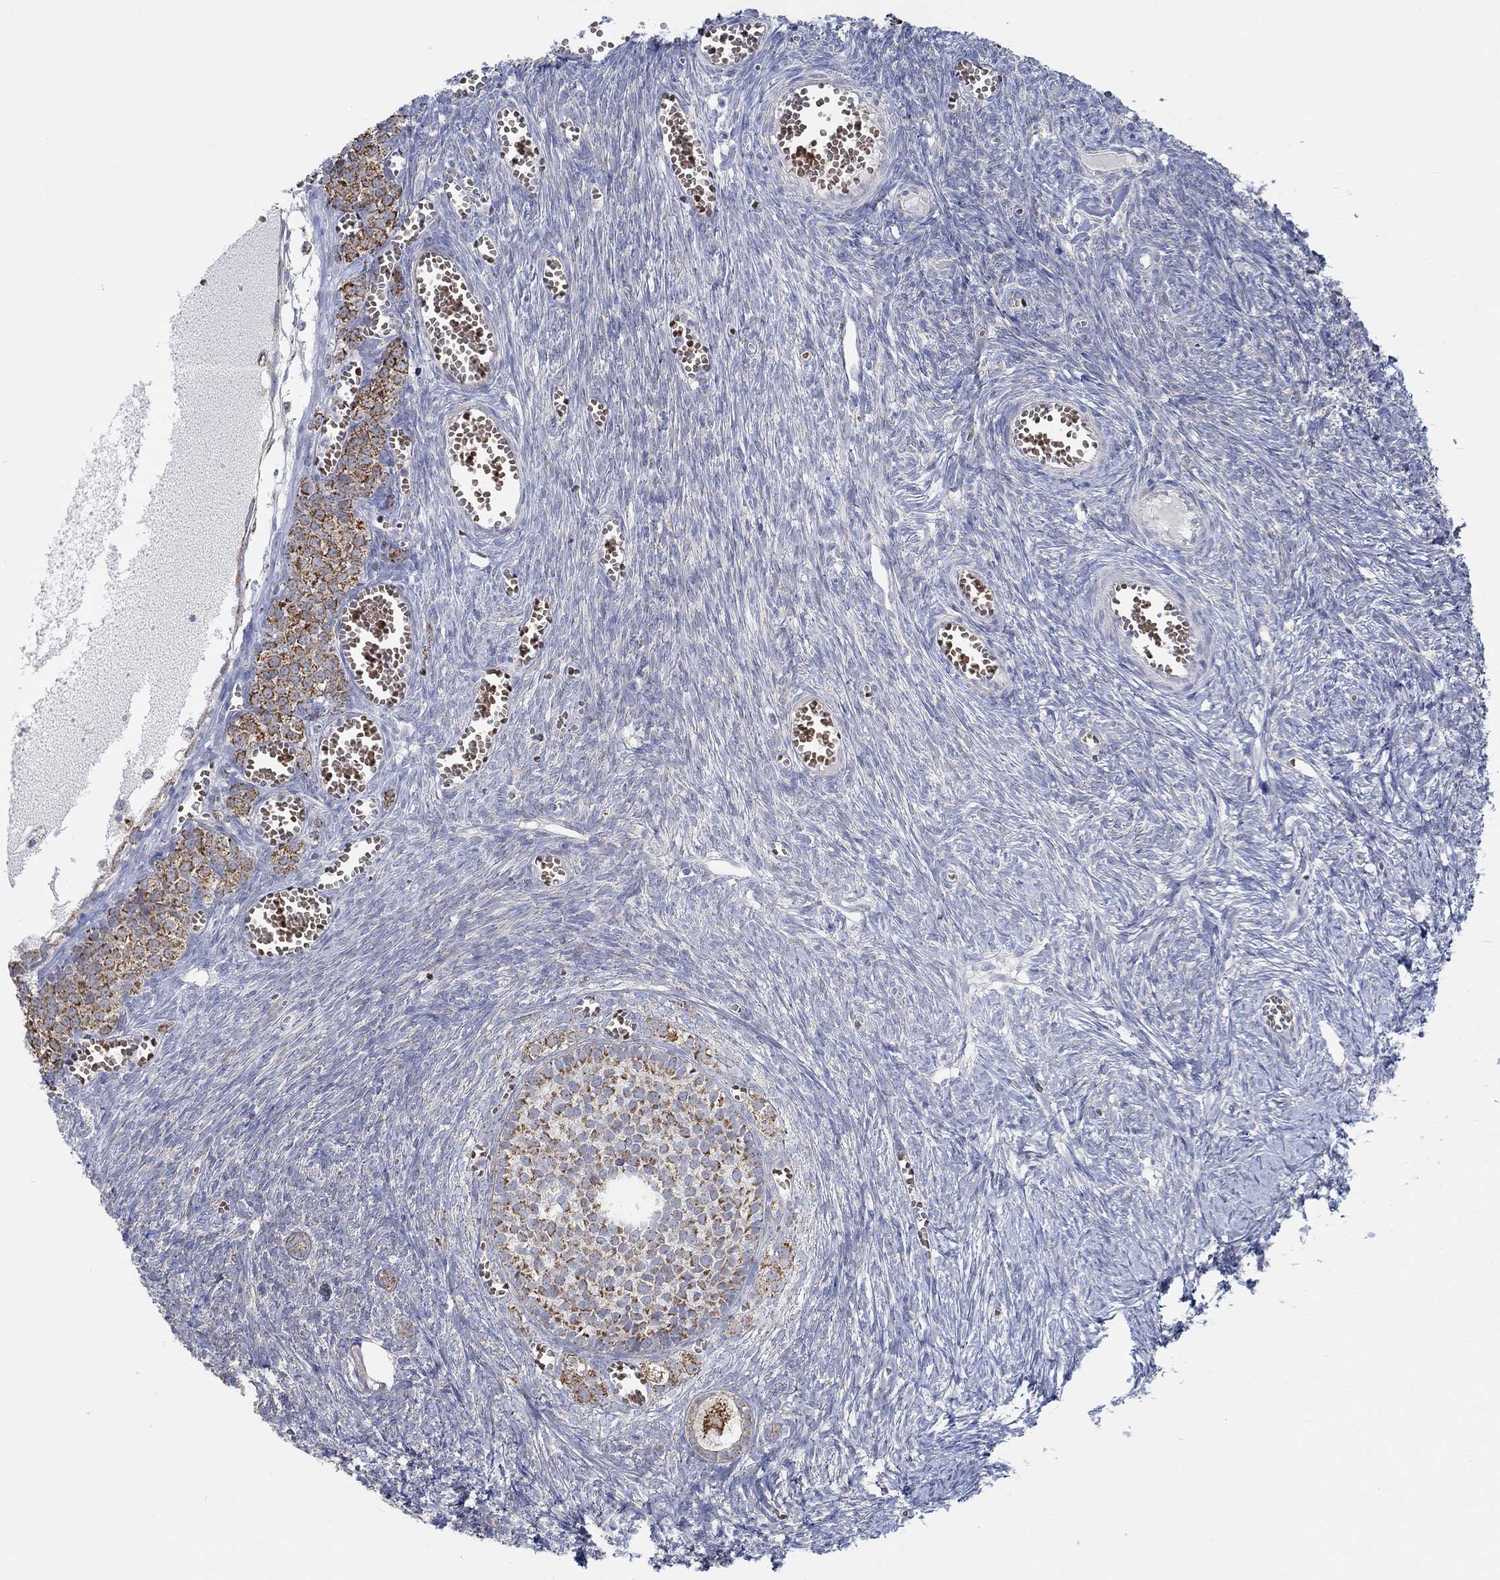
{"staining": {"intensity": "strong", "quantity": "<25%", "location": "cytoplasmic/membranous"}, "tissue": "ovary", "cell_type": "Follicle cells", "image_type": "normal", "snomed": [{"axis": "morphology", "description": "Normal tissue, NOS"}, {"axis": "topography", "description": "Ovary"}], "caption": "Immunohistochemistry (IHC) micrograph of normal ovary: ovary stained using immunohistochemistry reveals medium levels of strong protein expression localized specifically in the cytoplasmic/membranous of follicle cells, appearing as a cytoplasmic/membranous brown color.", "gene": "GLOD5", "patient": {"sex": "female", "age": 43}}